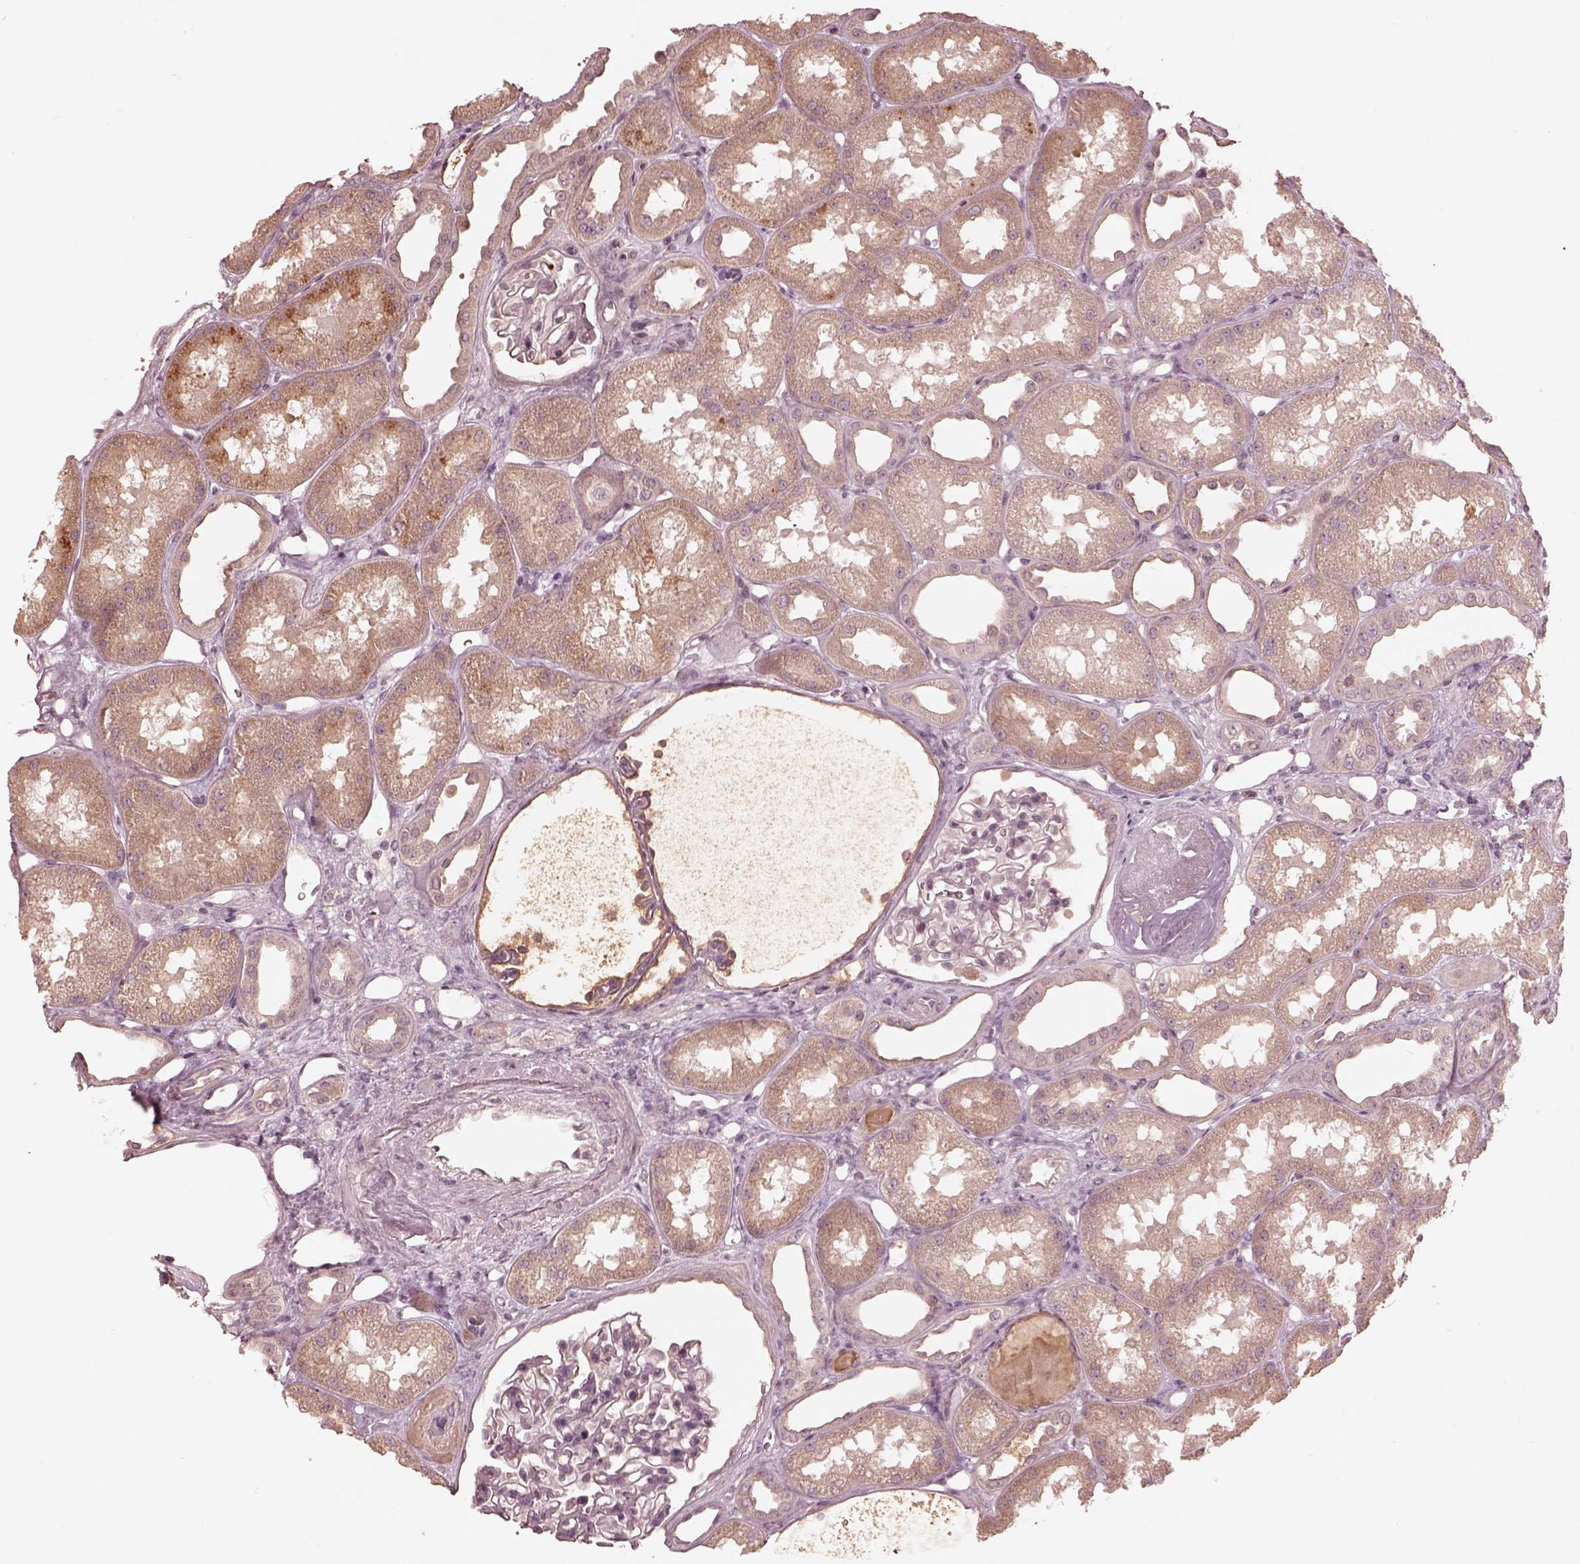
{"staining": {"intensity": "weak", "quantity": ">75%", "location": "cytoplasmic/membranous"}, "tissue": "kidney", "cell_type": "Cells in glomeruli", "image_type": "normal", "snomed": [{"axis": "morphology", "description": "Normal tissue, NOS"}, {"axis": "topography", "description": "Kidney"}], "caption": "Normal kidney was stained to show a protein in brown. There is low levels of weak cytoplasmic/membranous expression in approximately >75% of cells in glomeruli. The protein is shown in brown color, while the nuclei are stained blue.", "gene": "TF", "patient": {"sex": "male", "age": 61}}